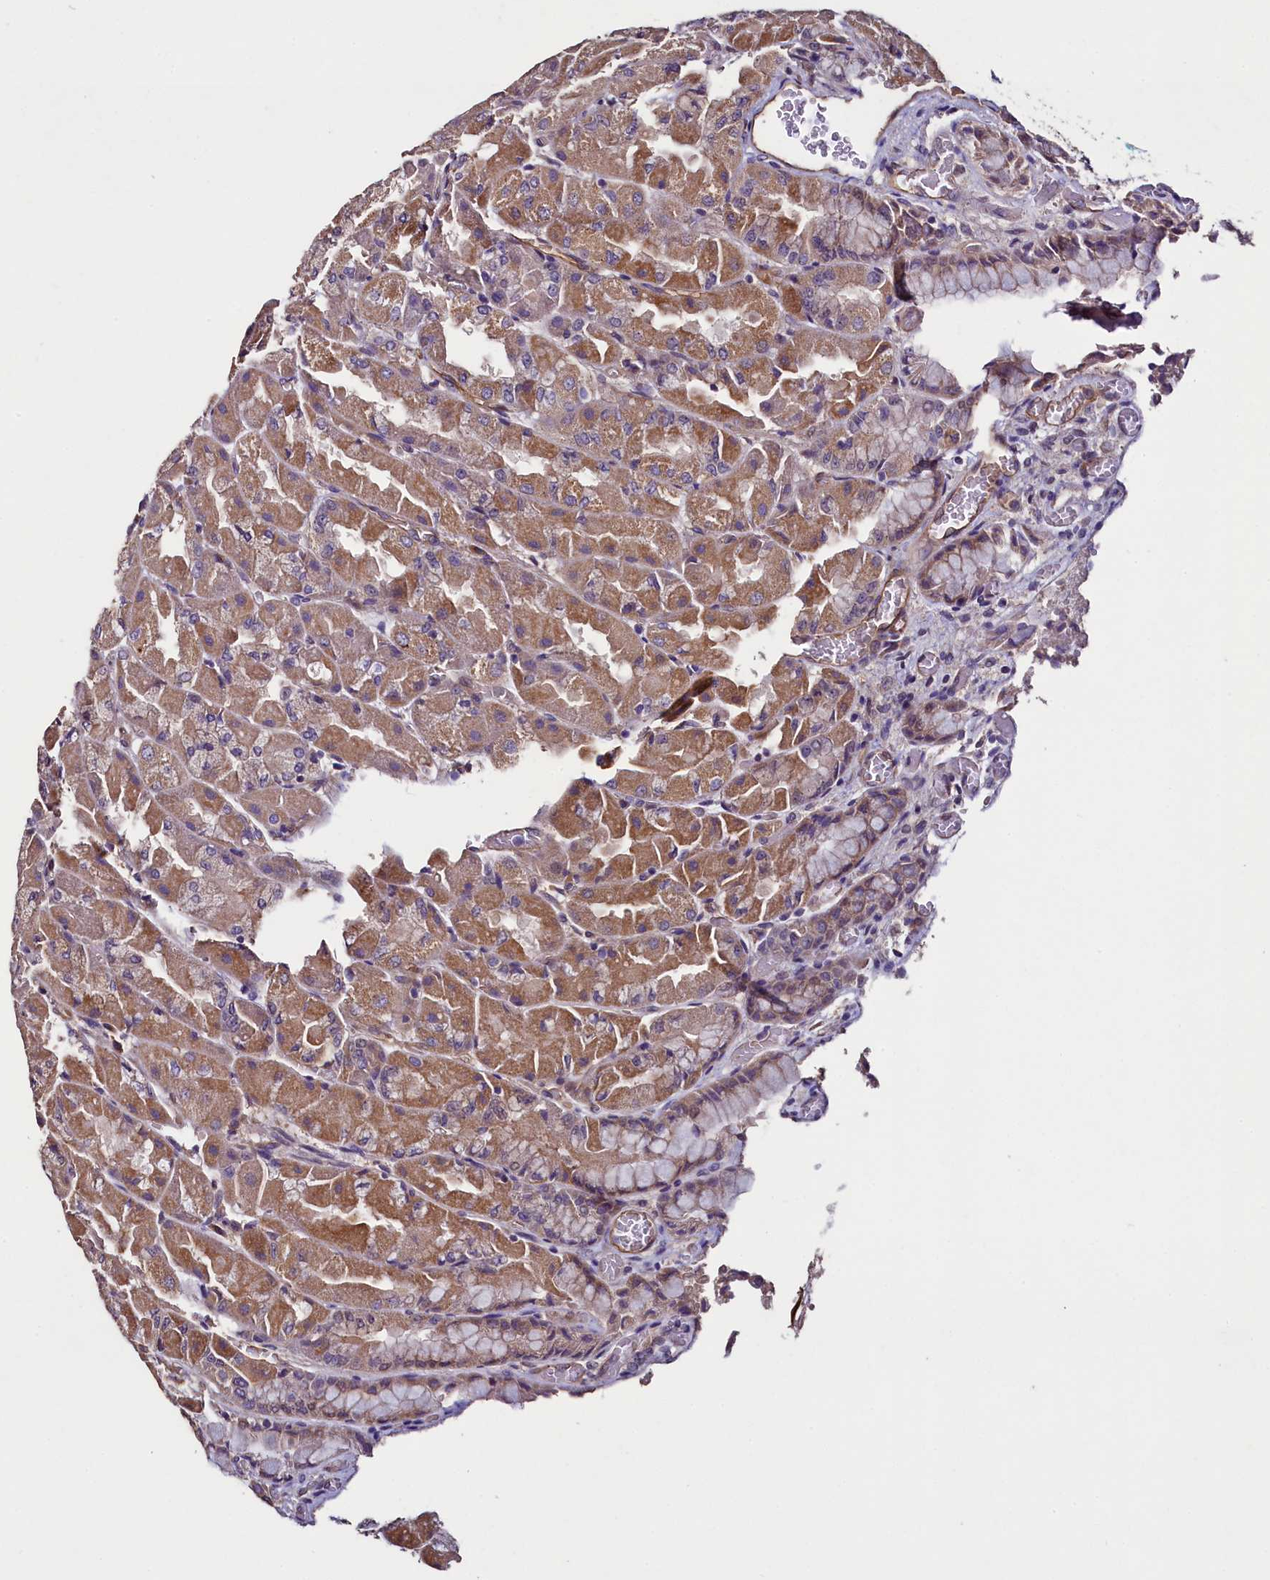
{"staining": {"intensity": "moderate", "quantity": ">75%", "location": "cytoplasmic/membranous"}, "tissue": "stomach", "cell_type": "Glandular cells", "image_type": "normal", "snomed": [{"axis": "morphology", "description": "Normal tissue, NOS"}, {"axis": "topography", "description": "Stomach"}], "caption": "A brown stain shows moderate cytoplasmic/membranous expression of a protein in glandular cells of benign stomach. The staining is performed using DAB (3,3'-diaminobenzidine) brown chromogen to label protein expression. The nuclei are counter-stained blue using hematoxylin.", "gene": "PALM", "patient": {"sex": "female", "age": 61}}